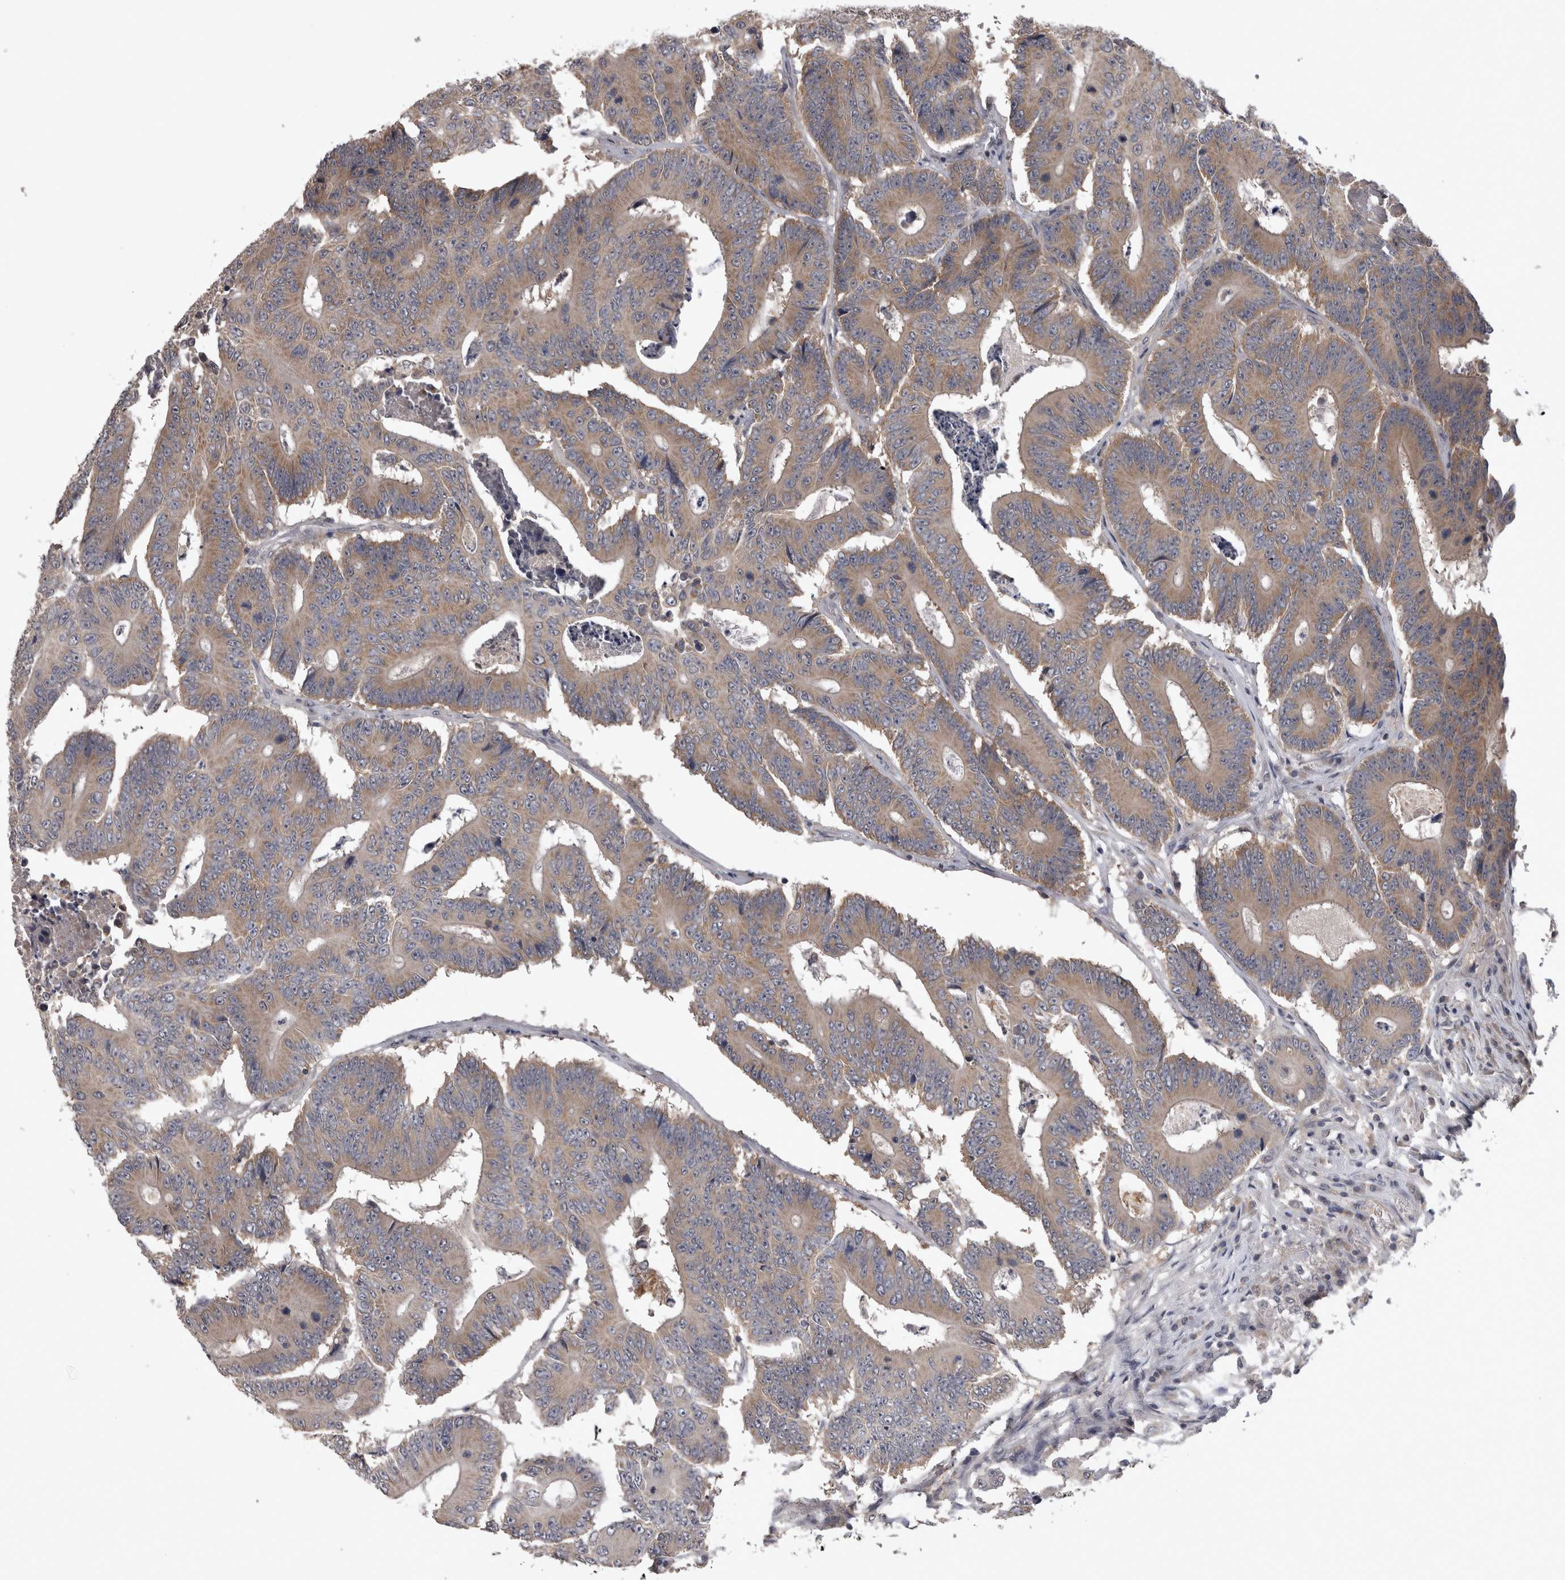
{"staining": {"intensity": "weak", "quantity": ">75%", "location": "cytoplasmic/membranous"}, "tissue": "colorectal cancer", "cell_type": "Tumor cells", "image_type": "cancer", "snomed": [{"axis": "morphology", "description": "Adenocarcinoma, NOS"}, {"axis": "topography", "description": "Colon"}], "caption": "A low amount of weak cytoplasmic/membranous positivity is present in approximately >75% of tumor cells in colorectal cancer tissue.", "gene": "ZNF114", "patient": {"sex": "male", "age": 83}}